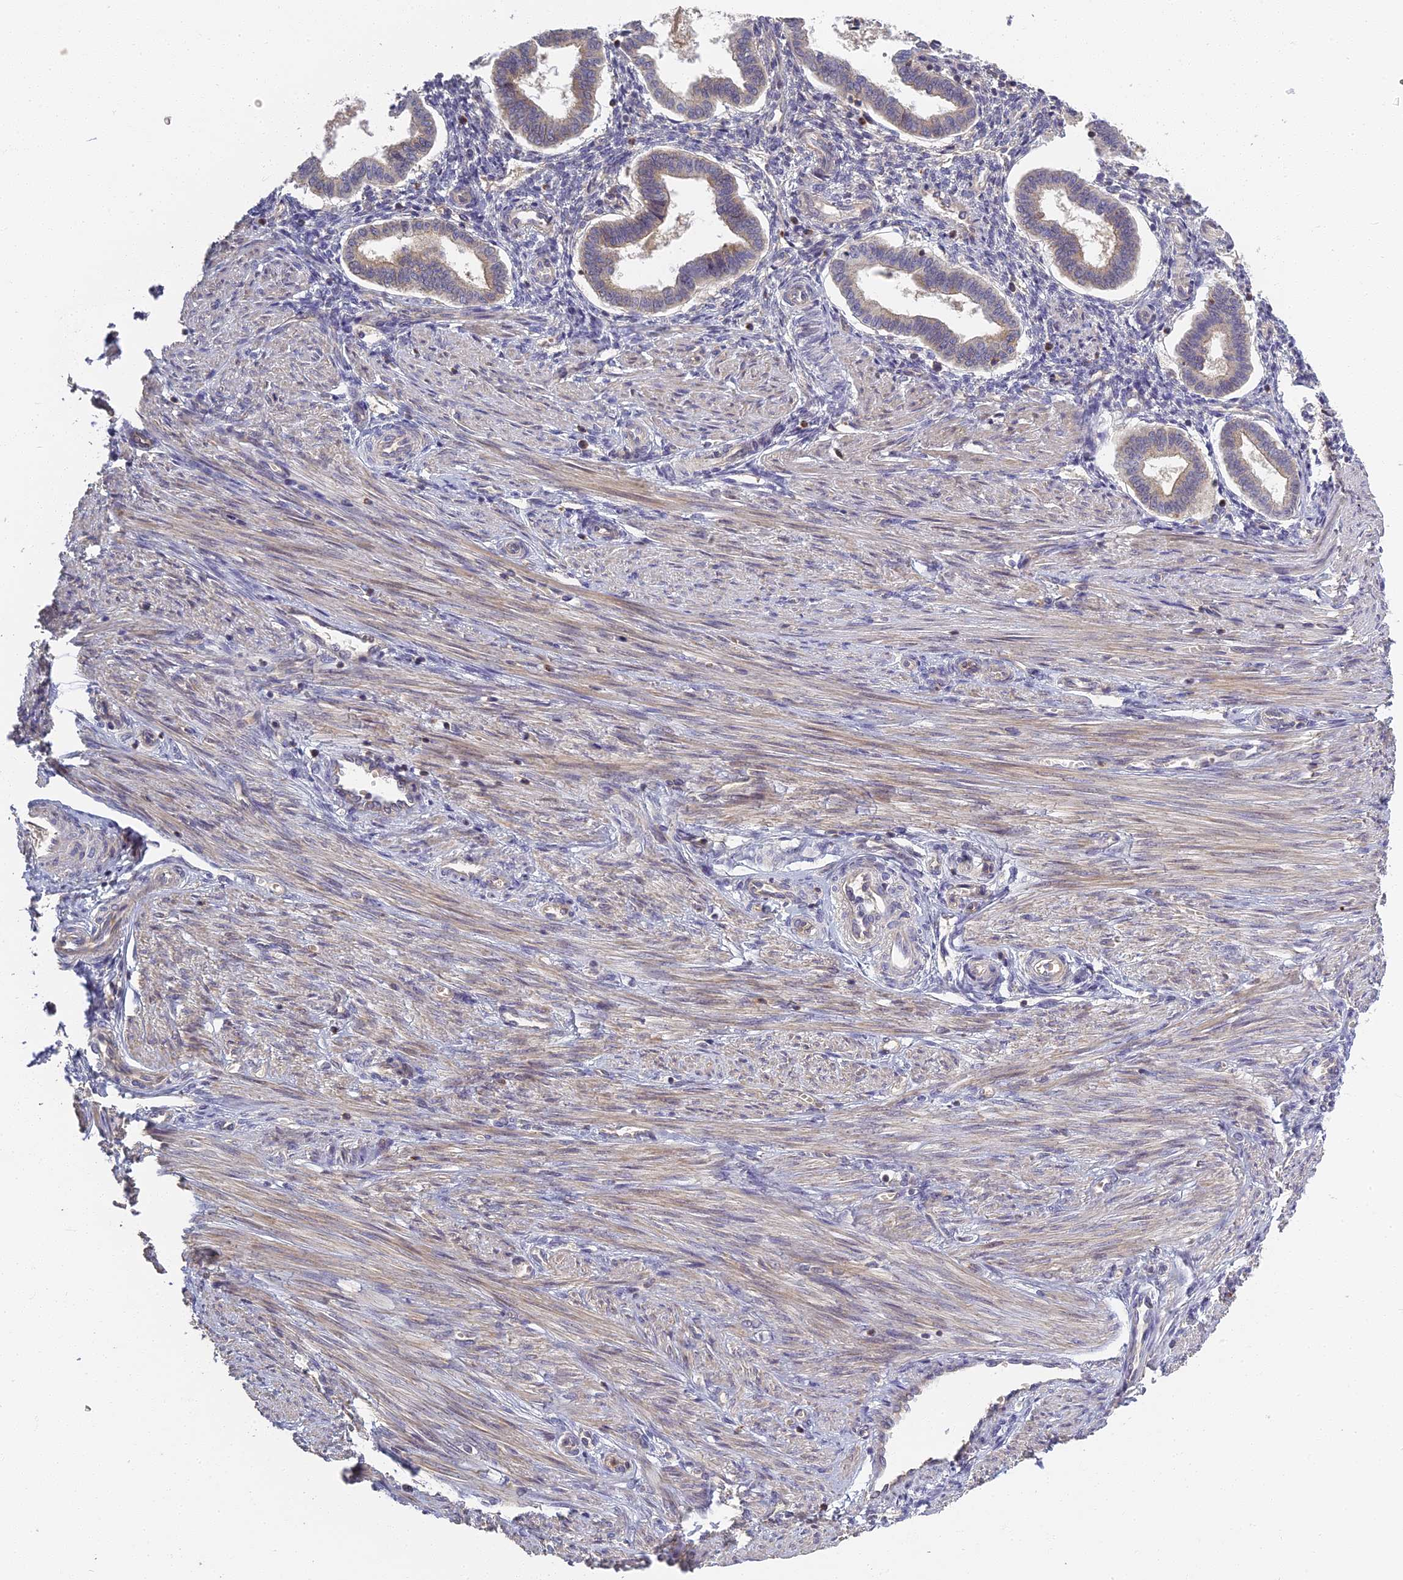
{"staining": {"intensity": "weak", "quantity": "<25%", "location": "cytoplasmic/membranous"}, "tissue": "endometrium", "cell_type": "Cells in endometrial stroma", "image_type": "normal", "snomed": [{"axis": "morphology", "description": "Normal tissue, NOS"}, {"axis": "topography", "description": "Endometrium"}], "caption": "IHC image of unremarkable human endometrium stained for a protein (brown), which demonstrates no positivity in cells in endometrial stroma. (Brightfield microscopy of DAB (3,3'-diaminobenzidine) immunohistochemistry (IHC) at high magnification).", "gene": "AP4E1", "patient": {"sex": "female", "age": 24}}